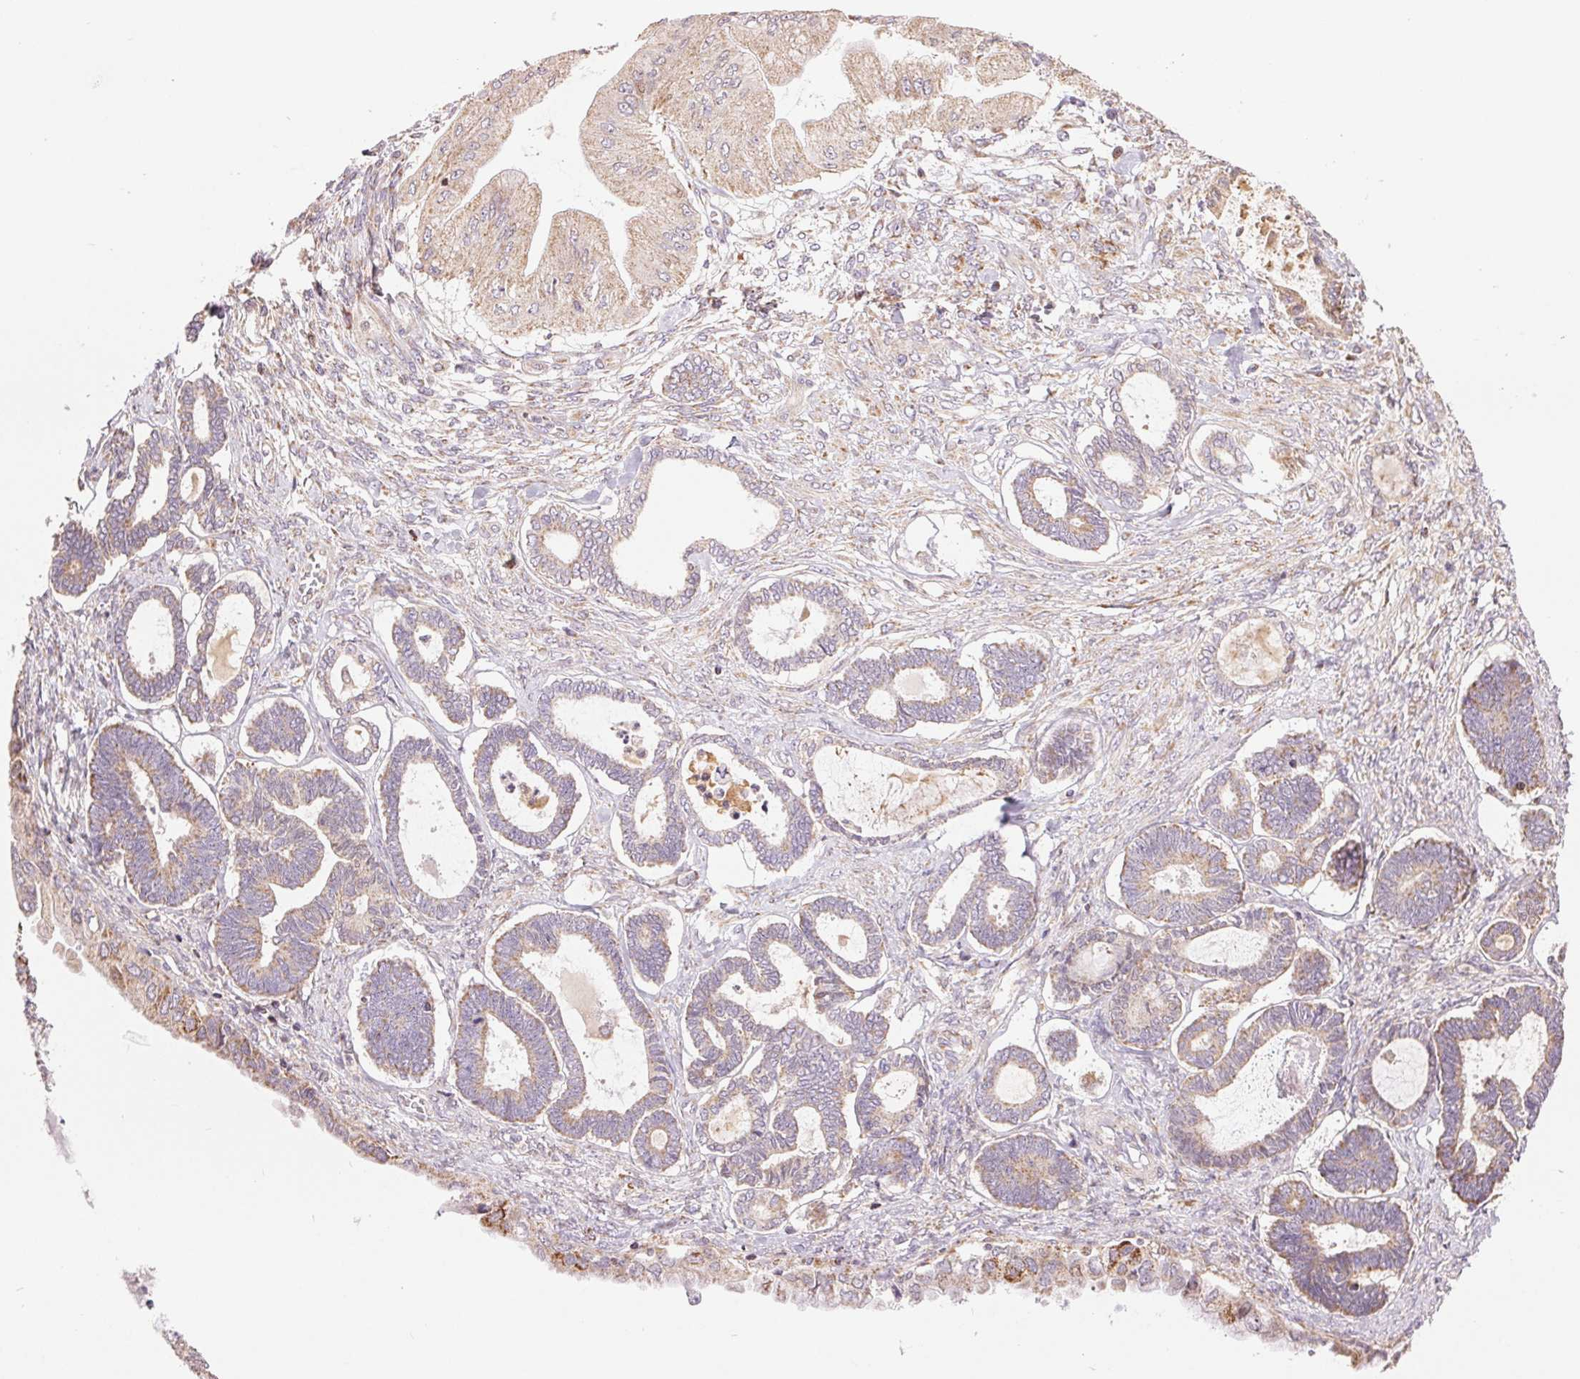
{"staining": {"intensity": "weak", "quantity": ">75%", "location": "cytoplasmic/membranous"}, "tissue": "ovarian cancer", "cell_type": "Tumor cells", "image_type": "cancer", "snomed": [{"axis": "morphology", "description": "Carcinoma, endometroid"}, {"axis": "topography", "description": "Ovary"}], "caption": "Immunohistochemical staining of ovarian cancer (endometroid carcinoma) demonstrates low levels of weak cytoplasmic/membranous staining in approximately >75% of tumor cells.", "gene": "DGUOK", "patient": {"sex": "female", "age": 70}}